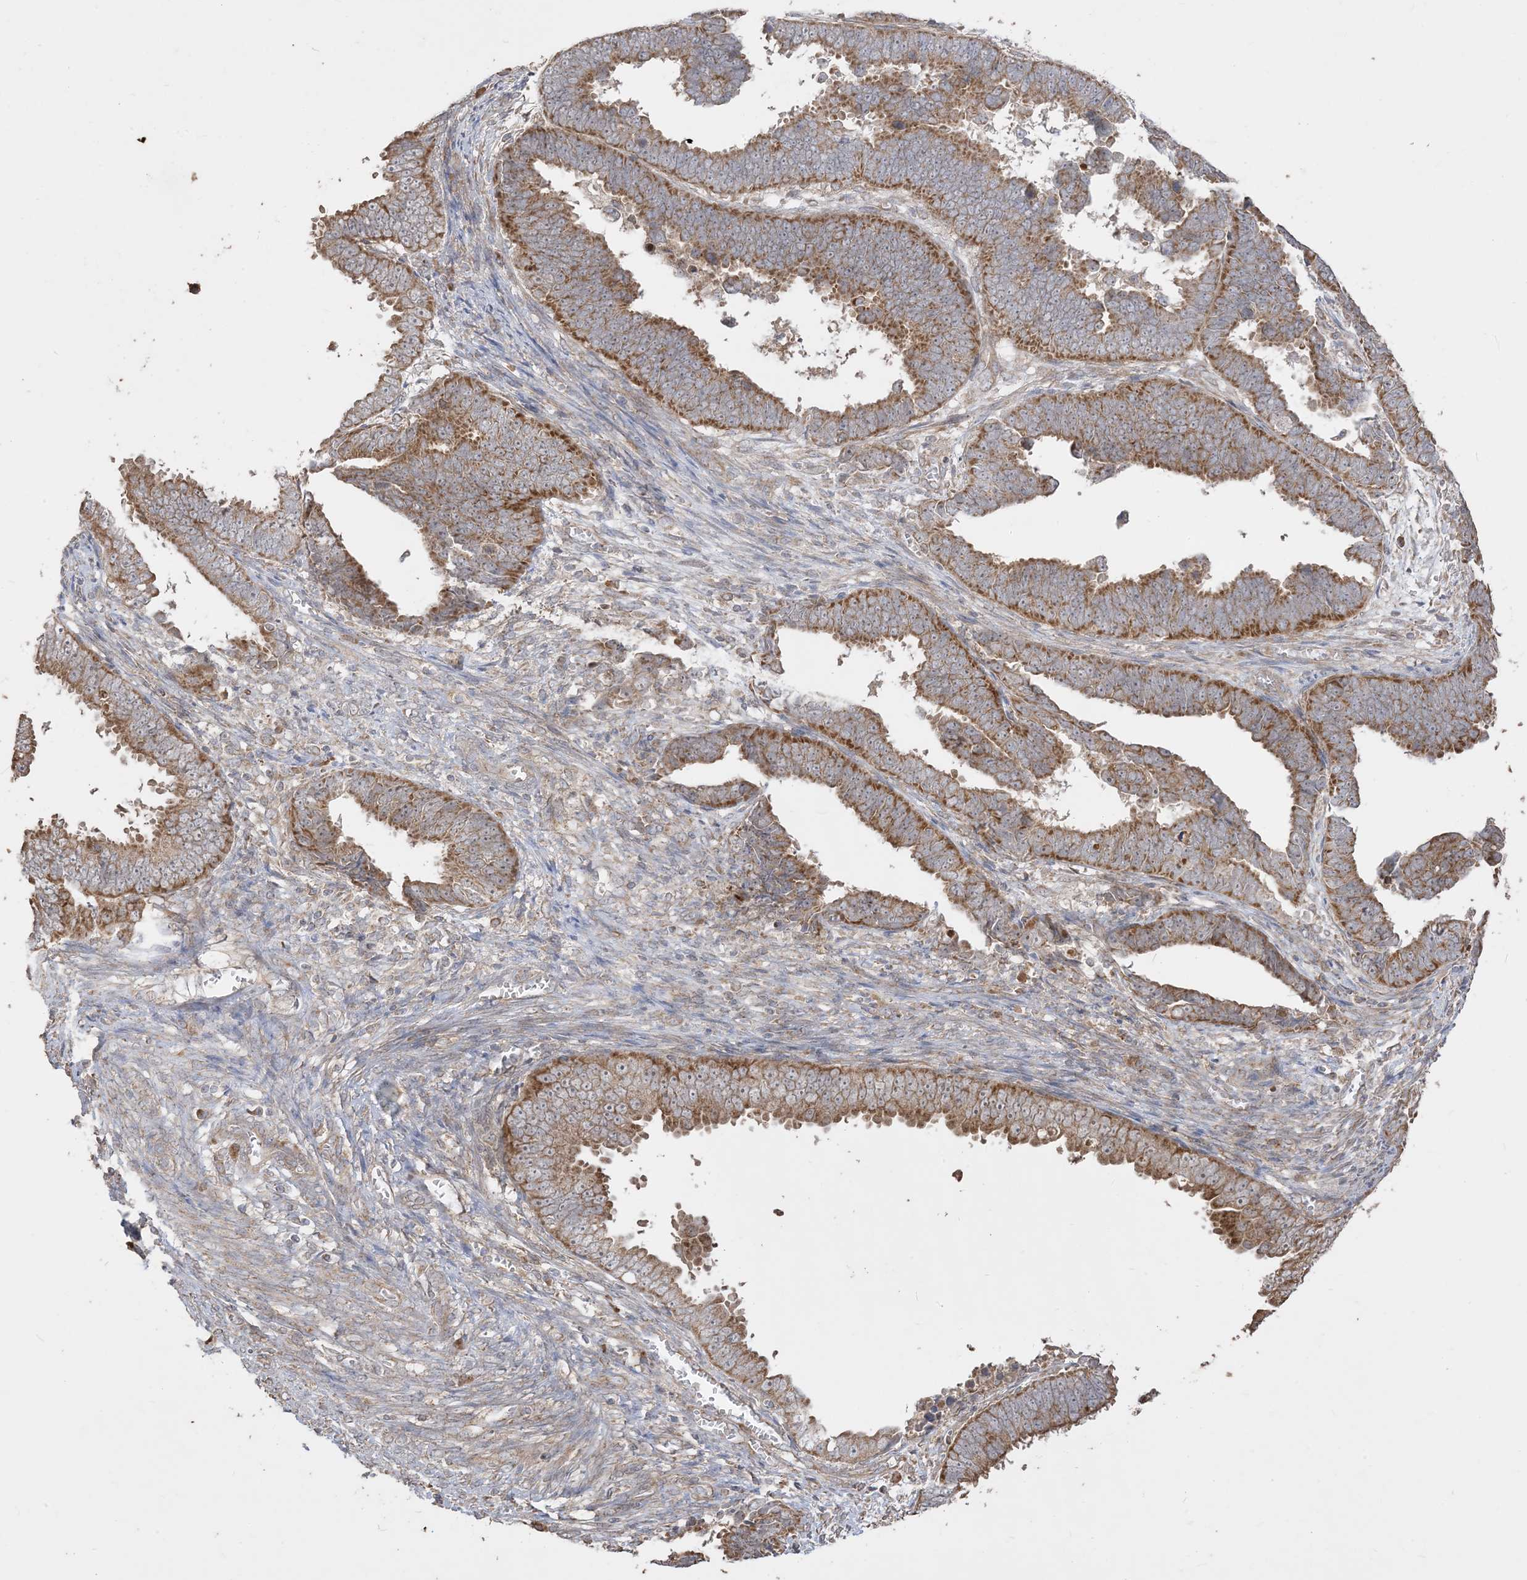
{"staining": {"intensity": "strong", "quantity": ">75%", "location": "cytoplasmic/membranous"}, "tissue": "endometrial cancer", "cell_type": "Tumor cells", "image_type": "cancer", "snomed": [{"axis": "morphology", "description": "Adenocarcinoma, NOS"}, {"axis": "topography", "description": "Endometrium"}], "caption": "Tumor cells display high levels of strong cytoplasmic/membranous positivity in about >75% of cells in human endometrial adenocarcinoma.", "gene": "SIRT3", "patient": {"sex": "female", "age": 75}}